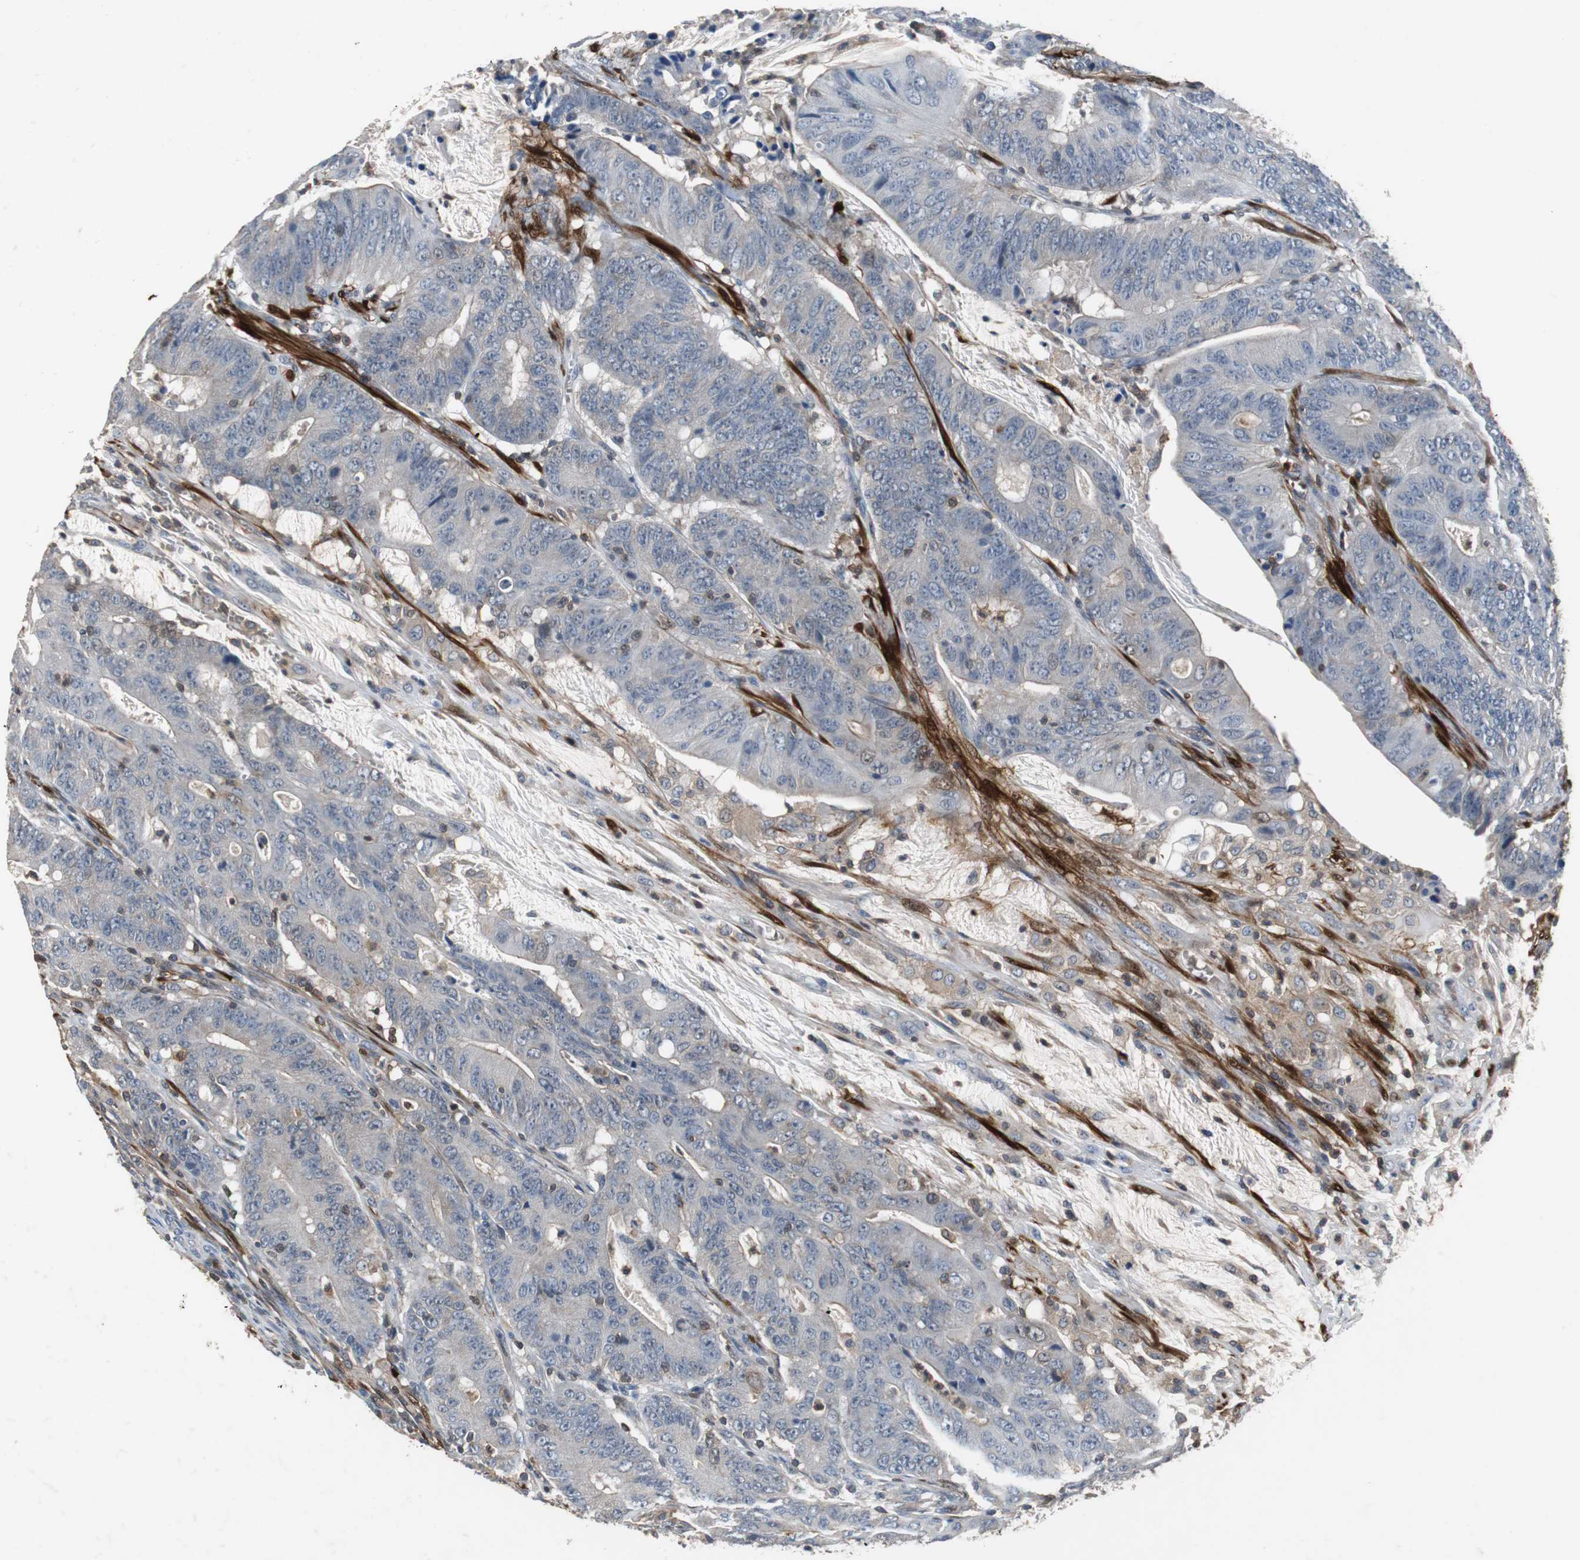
{"staining": {"intensity": "negative", "quantity": "none", "location": "none"}, "tissue": "colorectal cancer", "cell_type": "Tumor cells", "image_type": "cancer", "snomed": [{"axis": "morphology", "description": "Adenocarcinoma, NOS"}, {"axis": "topography", "description": "Colon"}], "caption": "A micrograph of human adenocarcinoma (colorectal) is negative for staining in tumor cells.", "gene": "CALB2", "patient": {"sex": "male", "age": 45}}